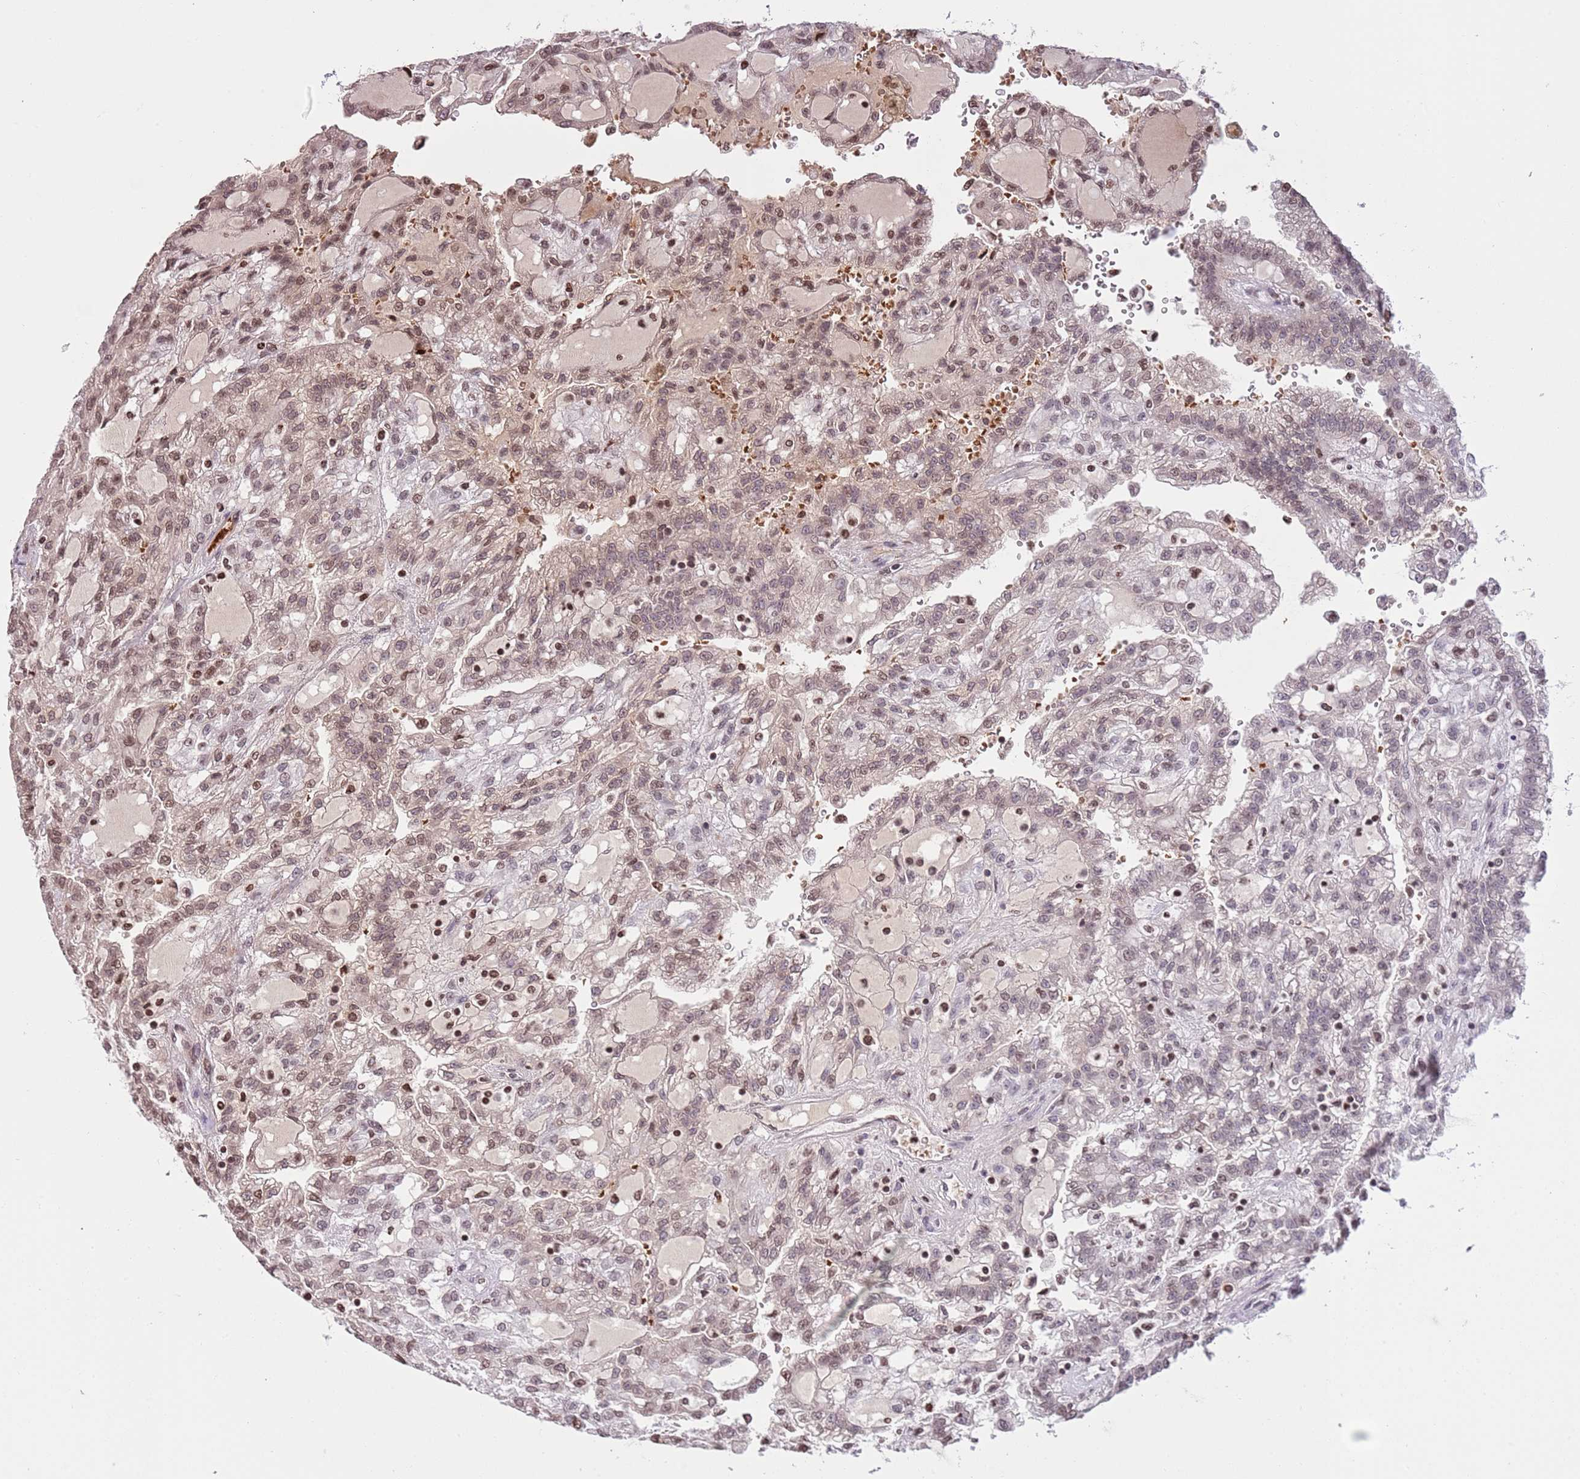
{"staining": {"intensity": "moderate", "quantity": "25%-75%", "location": "nuclear"}, "tissue": "renal cancer", "cell_type": "Tumor cells", "image_type": "cancer", "snomed": [{"axis": "morphology", "description": "Adenocarcinoma, NOS"}, {"axis": "topography", "description": "Kidney"}], "caption": "IHC image of renal cancer stained for a protein (brown), which shows medium levels of moderate nuclear expression in approximately 25%-75% of tumor cells.", "gene": "KPNA3", "patient": {"sex": "male", "age": 63}}